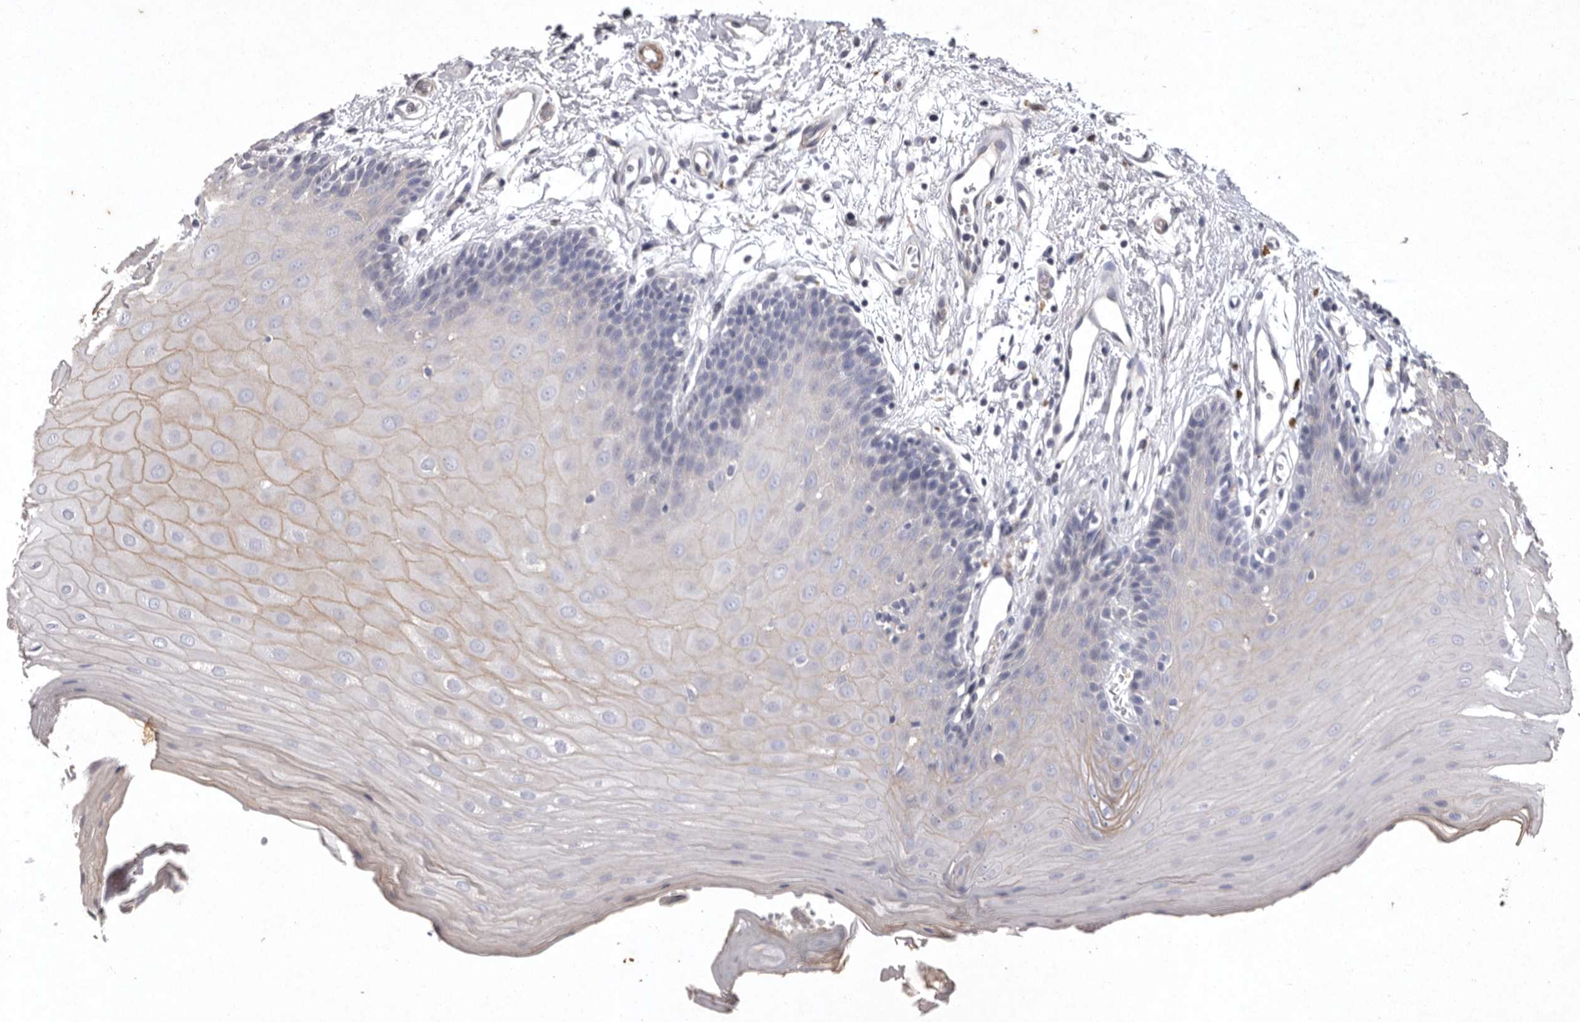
{"staining": {"intensity": "weak", "quantity": "<25%", "location": "cytoplasmic/membranous"}, "tissue": "oral mucosa", "cell_type": "Squamous epithelial cells", "image_type": "normal", "snomed": [{"axis": "morphology", "description": "Normal tissue, NOS"}, {"axis": "morphology", "description": "Squamous cell carcinoma, NOS"}, {"axis": "topography", "description": "Skeletal muscle"}, {"axis": "topography", "description": "Oral tissue"}, {"axis": "topography", "description": "Salivary gland"}, {"axis": "topography", "description": "Head-Neck"}], "caption": "IHC histopathology image of unremarkable oral mucosa: oral mucosa stained with DAB (3,3'-diaminobenzidine) shows no significant protein staining in squamous epithelial cells.", "gene": "NKAIN4", "patient": {"sex": "male", "age": 54}}